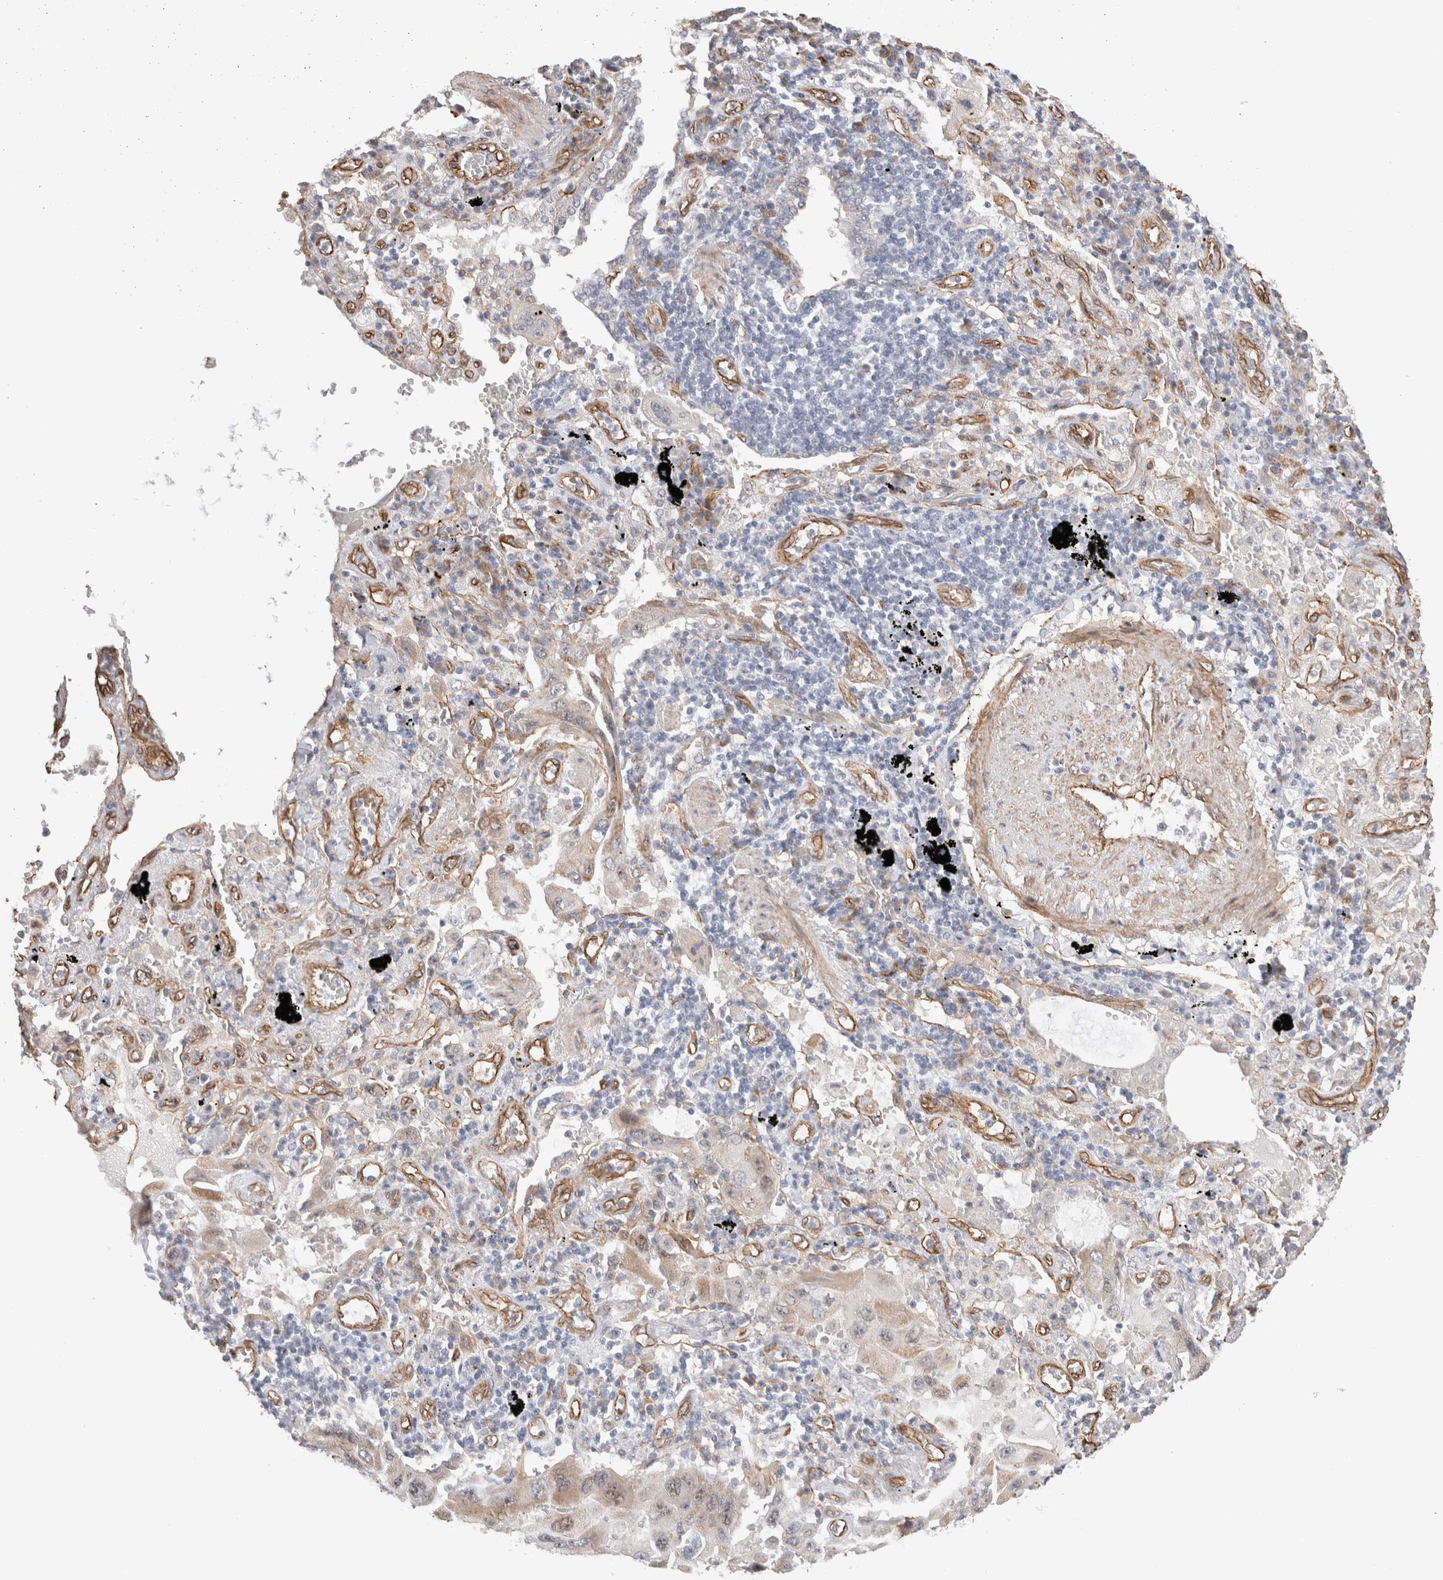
{"staining": {"intensity": "negative", "quantity": "none", "location": "none"}, "tissue": "lung cancer", "cell_type": "Tumor cells", "image_type": "cancer", "snomed": [{"axis": "morphology", "description": "Adenocarcinoma, NOS"}, {"axis": "topography", "description": "Lung"}], "caption": "The immunohistochemistry image has no significant expression in tumor cells of adenocarcinoma (lung) tissue.", "gene": "CAAP1", "patient": {"sex": "female", "age": 65}}